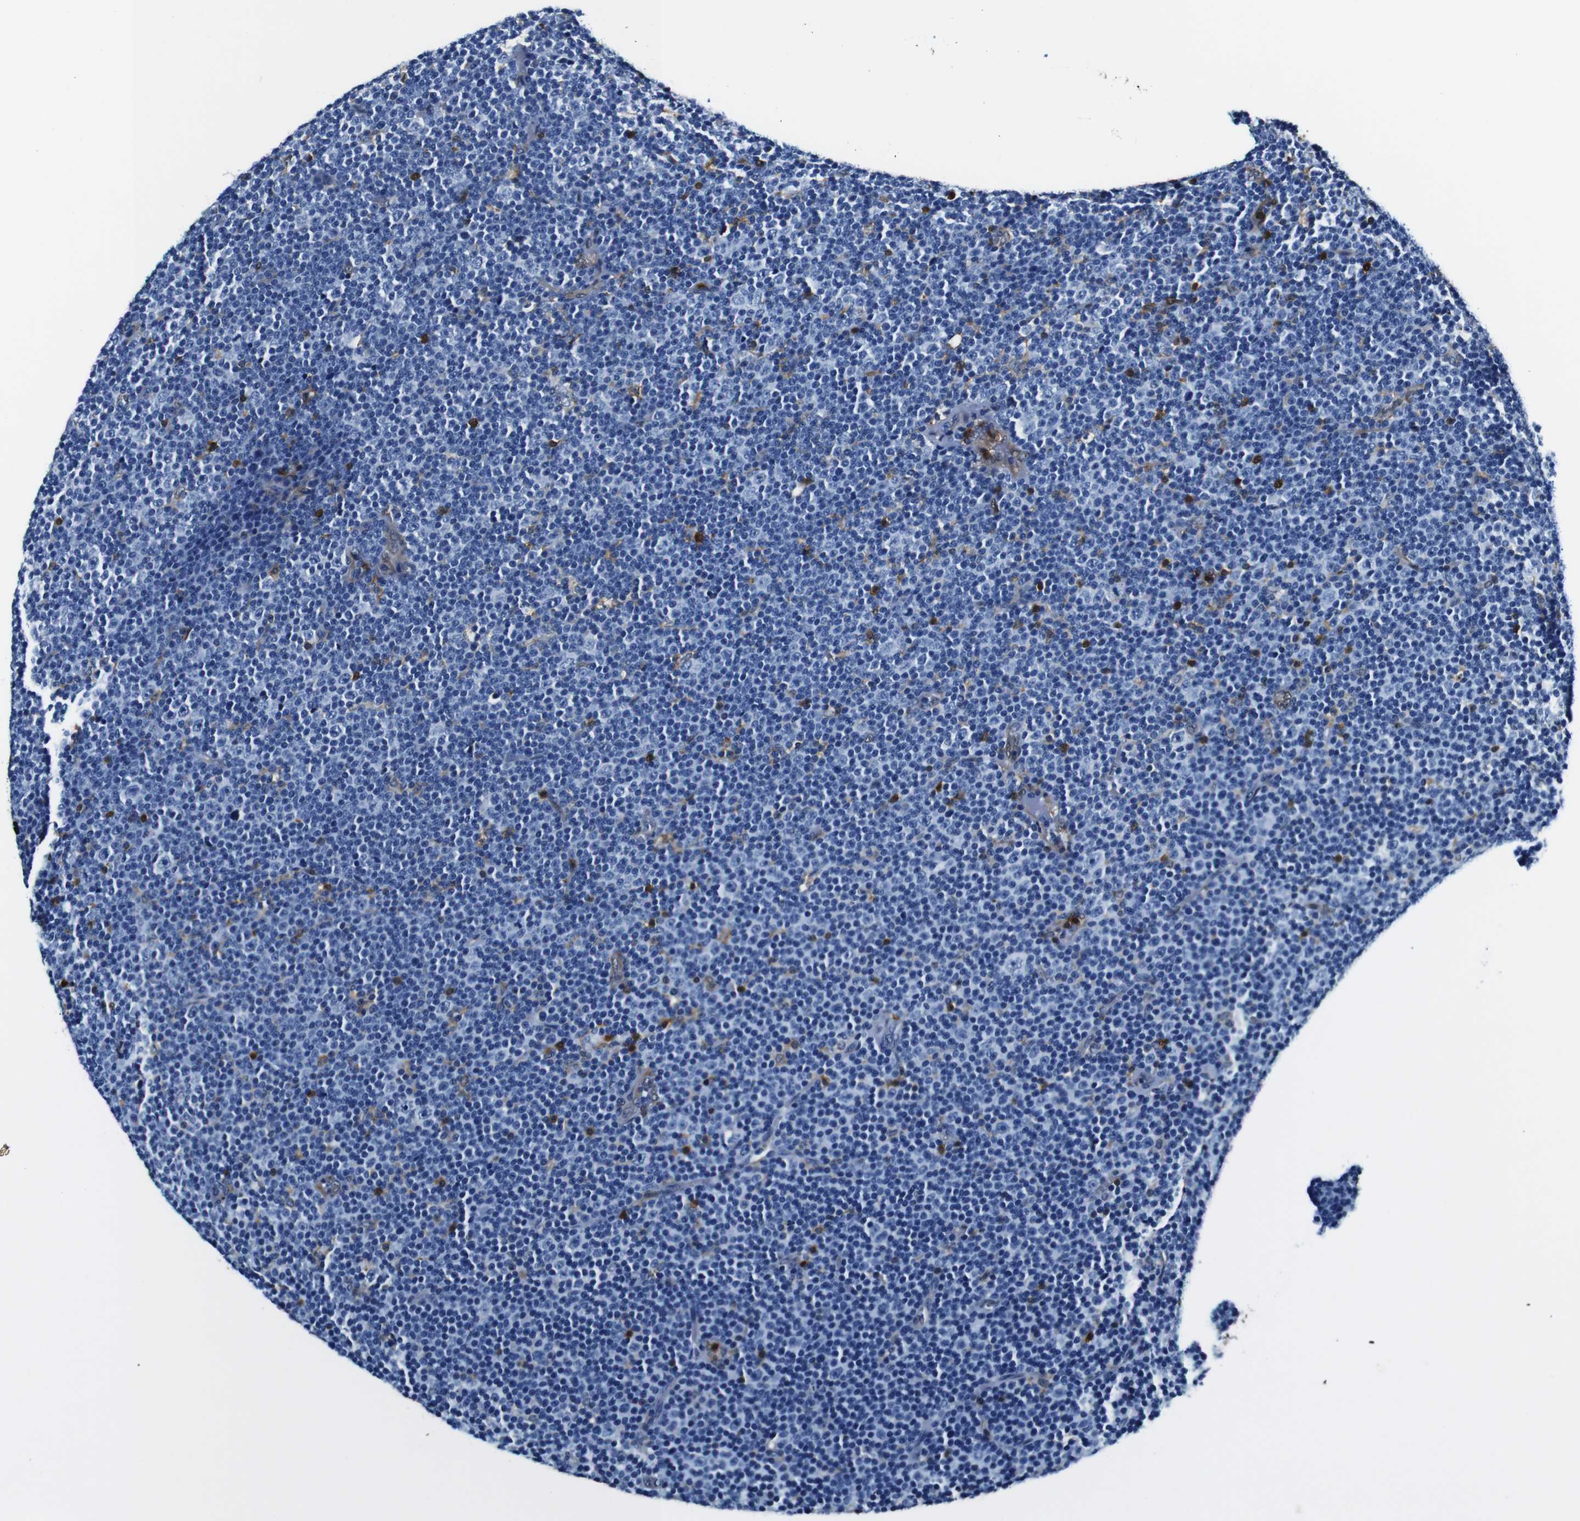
{"staining": {"intensity": "negative", "quantity": "none", "location": "none"}, "tissue": "lymphoma", "cell_type": "Tumor cells", "image_type": "cancer", "snomed": [{"axis": "morphology", "description": "Malignant lymphoma, non-Hodgkin's type, Low grade"}, {"axis": "topography", "description": "Lymph node"}], "caption": "Lymphoma stained for a protein using immunohistochemistry (IHC) reveals no positivity tumor cells.", "gene": "ANXA1", "patient": {"sex": "female", "age": 67}}